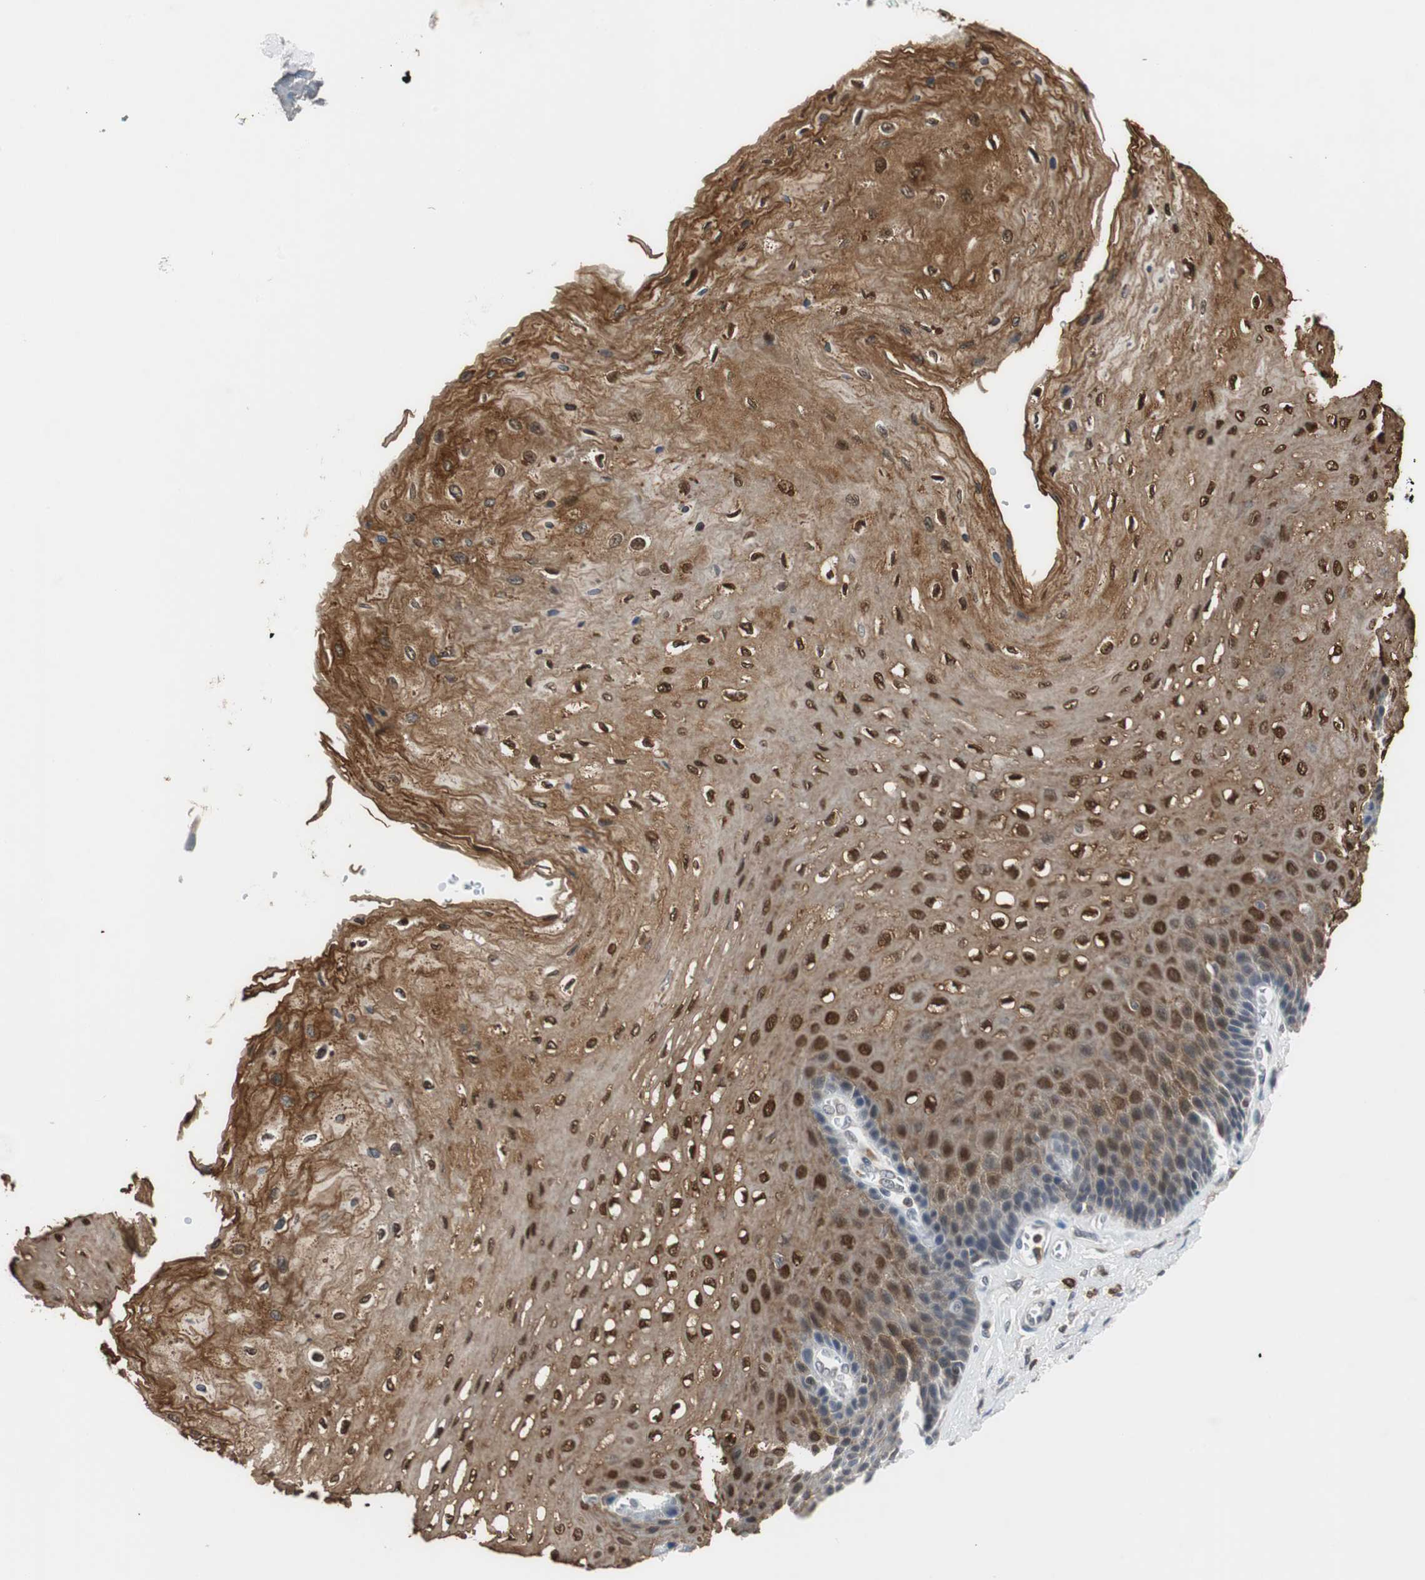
{"staining": {"intensity": "strong", "quantity": ">75%", "location": "cytoplasmic/membranous,nuclear"}, "tissue": "esophagus", "cell_type": "Squamous epithelial cells", "image_type": "normal", "snomed": [{"axis": "morphology", "description": "Normal tissue, NOS"}, {"axis": "topography", "description": "Esophagus"}], "caption": "Immunohistochemical staining of benign esophagus displays high levels of strong cytoplasmic/membranous,nuclear expression in approximately >75% of squamous epithelial cells. The staining was performed using DAB, with brown indicating positive protein expression. Nuclei are stained blue with hematoxylin.", "gene": "SIRT1", "patient": {"sex": "female", "age": 72}}